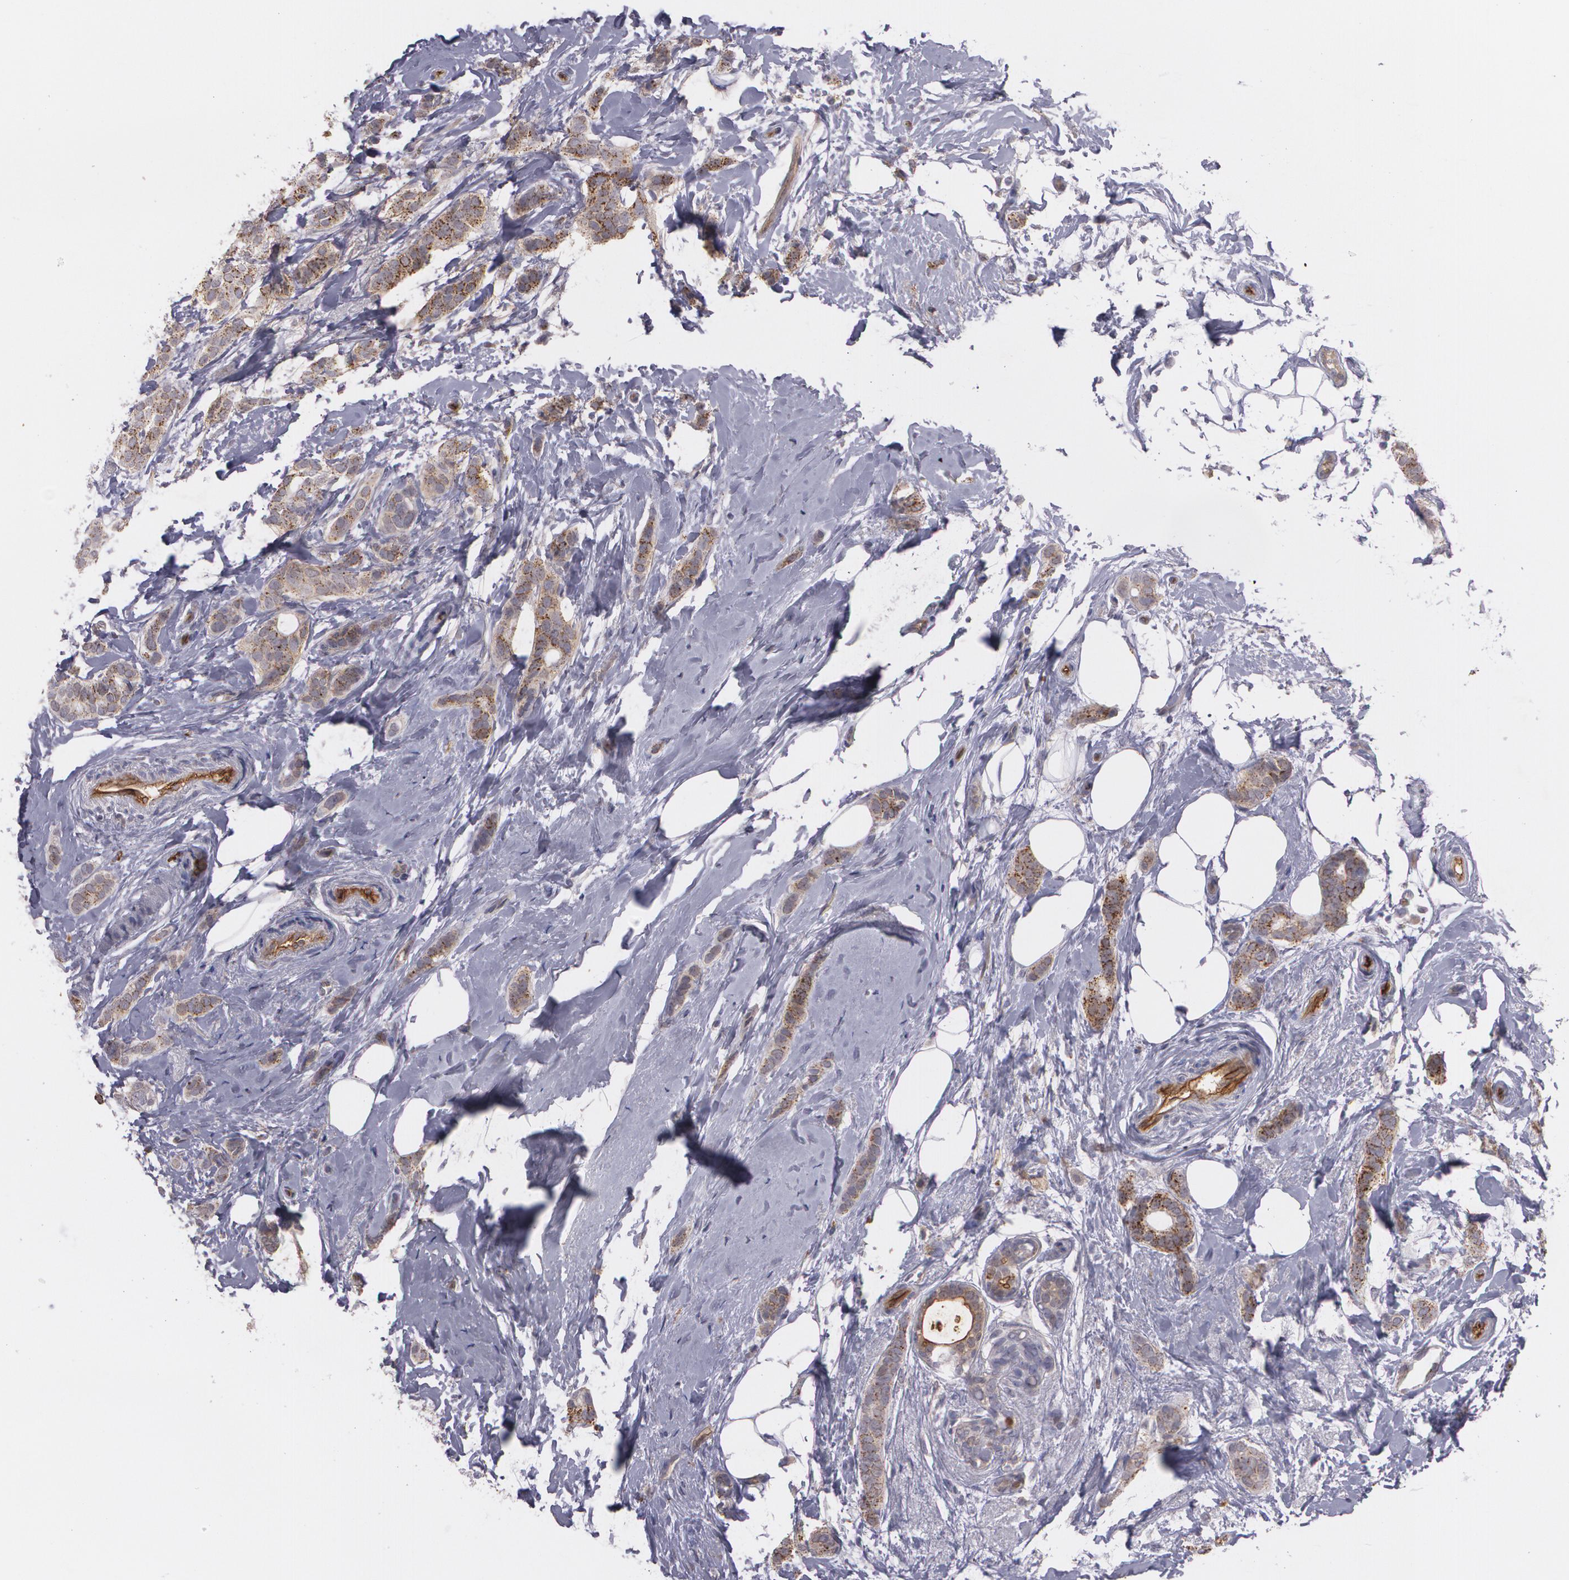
{"staining": {"intensity": "moderate", "quantity": ">75%", "location": "cytoplasmic/membranous"}, "tissue": "breast cancer", "cell_type": "Tumor cells", "image_type": "cancer", "snomed": [{"axis": "morphology", "description": "Duct carcinoma"}, {"axis": "topography", "description": "Breast"}], "caption": "High-power microscopy captured an immunohistochemistry histopathology image of breast cancer (intraductal carcinoma), revealing moderate cytoplasmic/membranous staining in about >75% of tumor cells.", "gene": "ACE", "patient": {"sex": "female", "age": 54}}